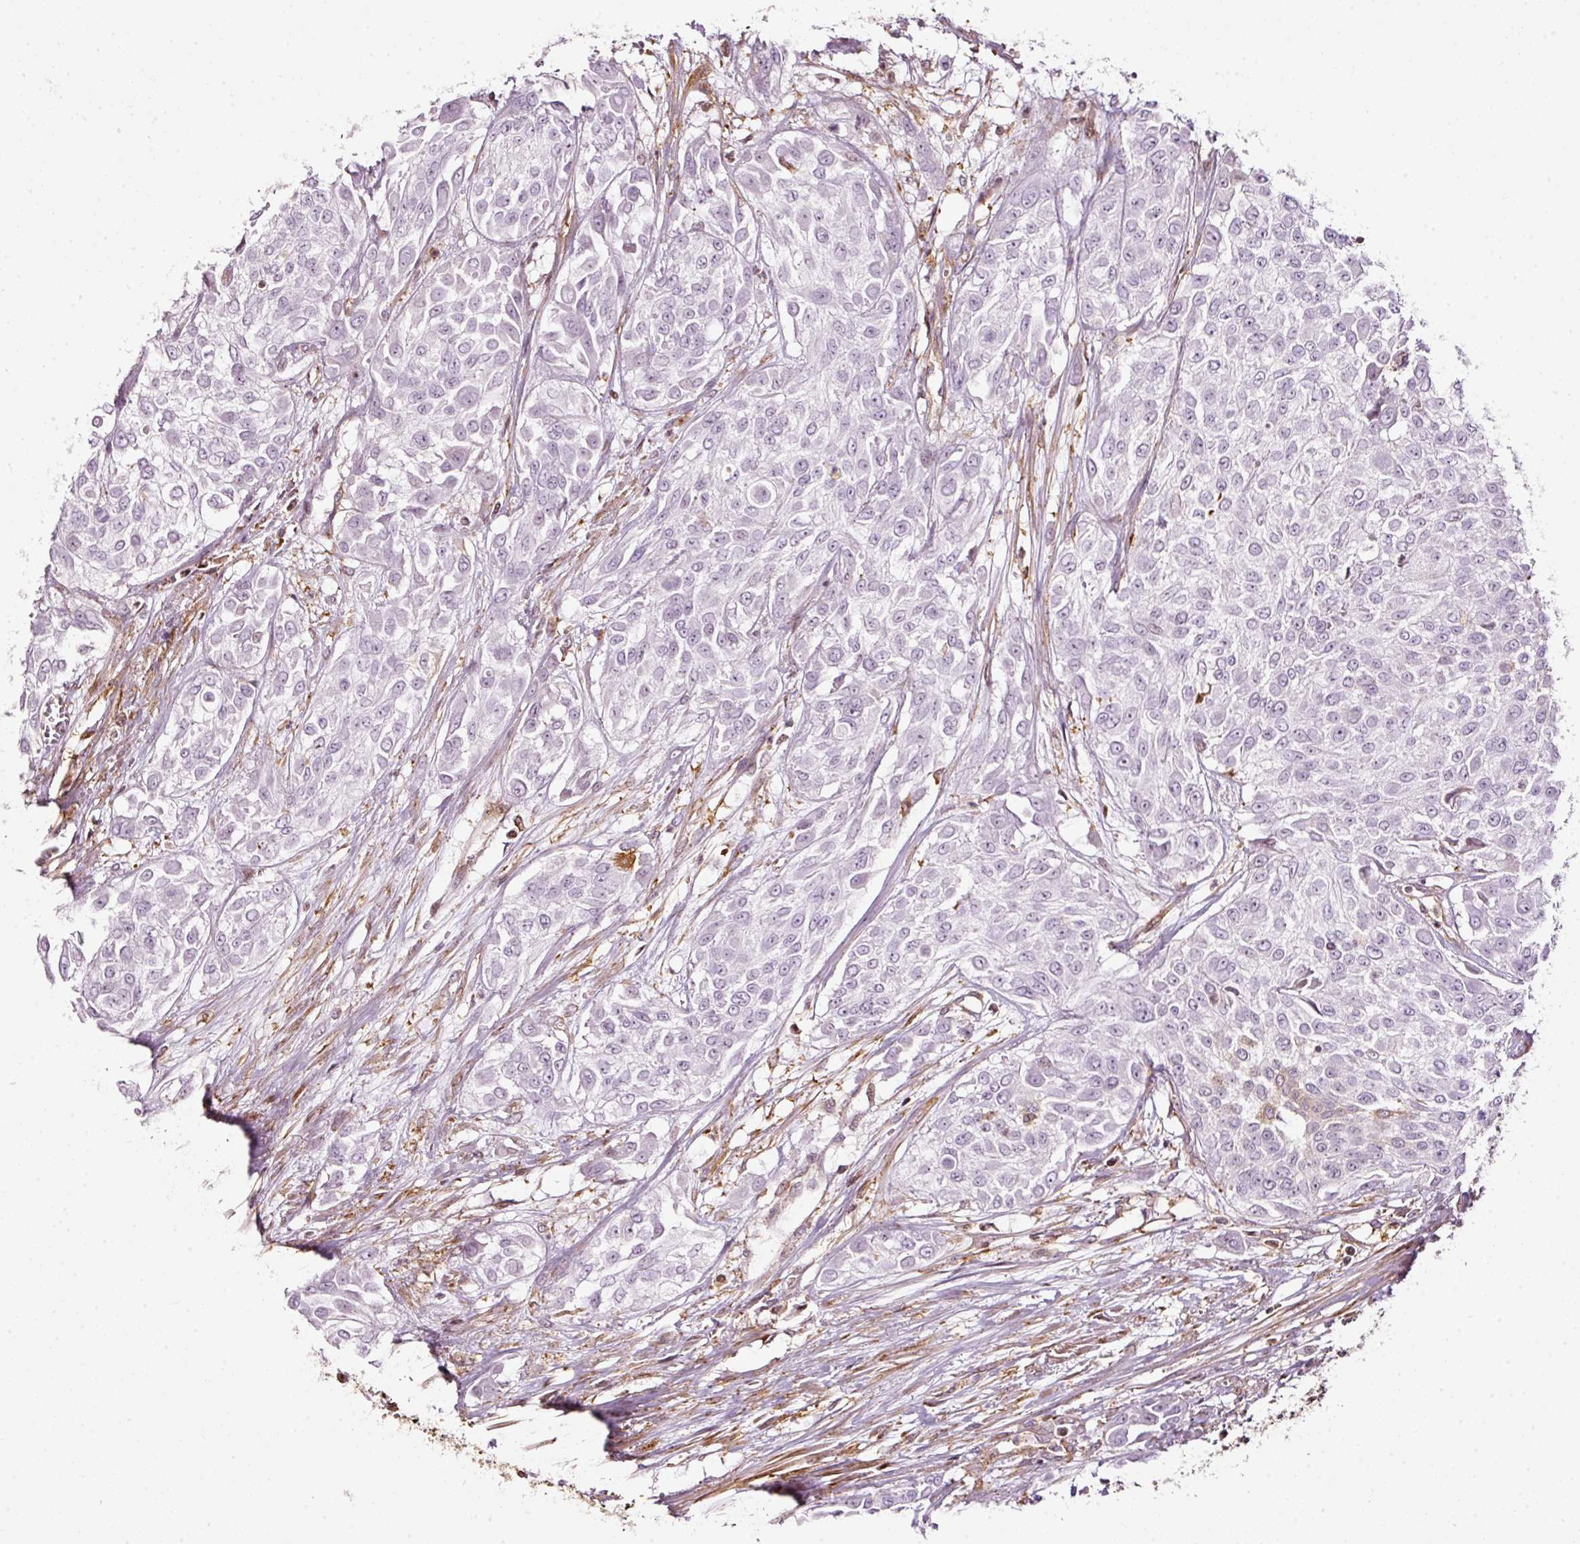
{"staining": {"intensity": "negative", "quantity": "none", "location": "none"}, "tissue": "urothelial cancer", "cell_type": "Tumor cells", "image_type": "cancer", "snomed": [{"axis": "morphology", "description": "Urothelial carcinoma, High grade"}, {"axis": "topography", "description": "Urinary bladder"}], "caption": "This is an immunohistochemistry (IHC) micrograph of urothelial cancer. There is no staining in tumor cells.", "gene": "SCNM1", "patient": {"sex": "male", "age": 57}}